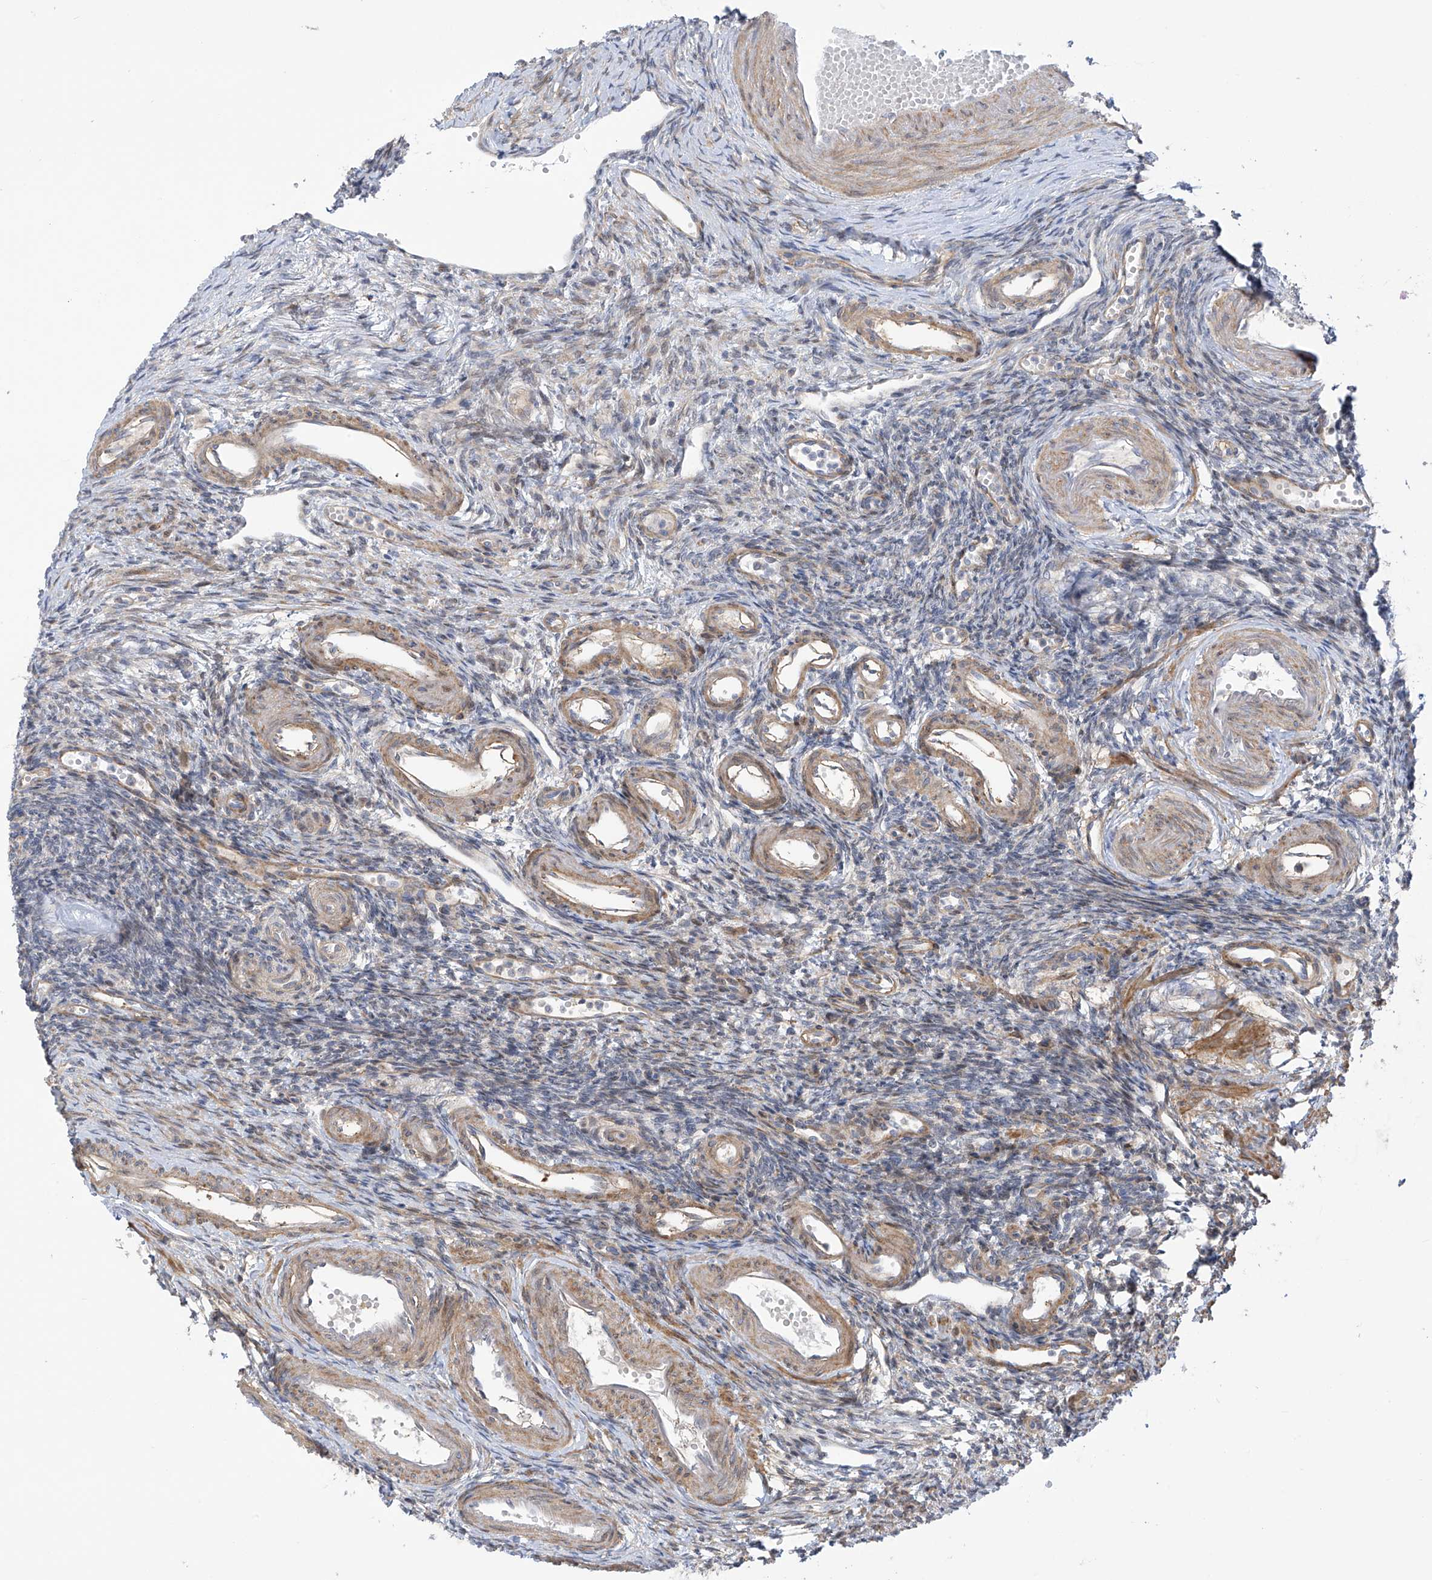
{"staining": {"intensity": "negative", "quantity": "none", "location": "none"}, "tissue": "ovary", "cell_type": "Ovarian stroma cells", "image_type": "normal", "snomed": [{"axis": "morphology", "description": "Normal tissue, NOS"}, {"axis": "morphology", "description": "Cyst, NOS"}, {"axis": "topography", "description": "Ovary"}], "caption": "Immunohistochemistry (IHC) histopathology image of benign human ovary stained for a protein (brown), which demonstrates no expression in ovarian stroma cells.", "gene": "ZNF641", "patient": {"sex": "female", "age": 33}}